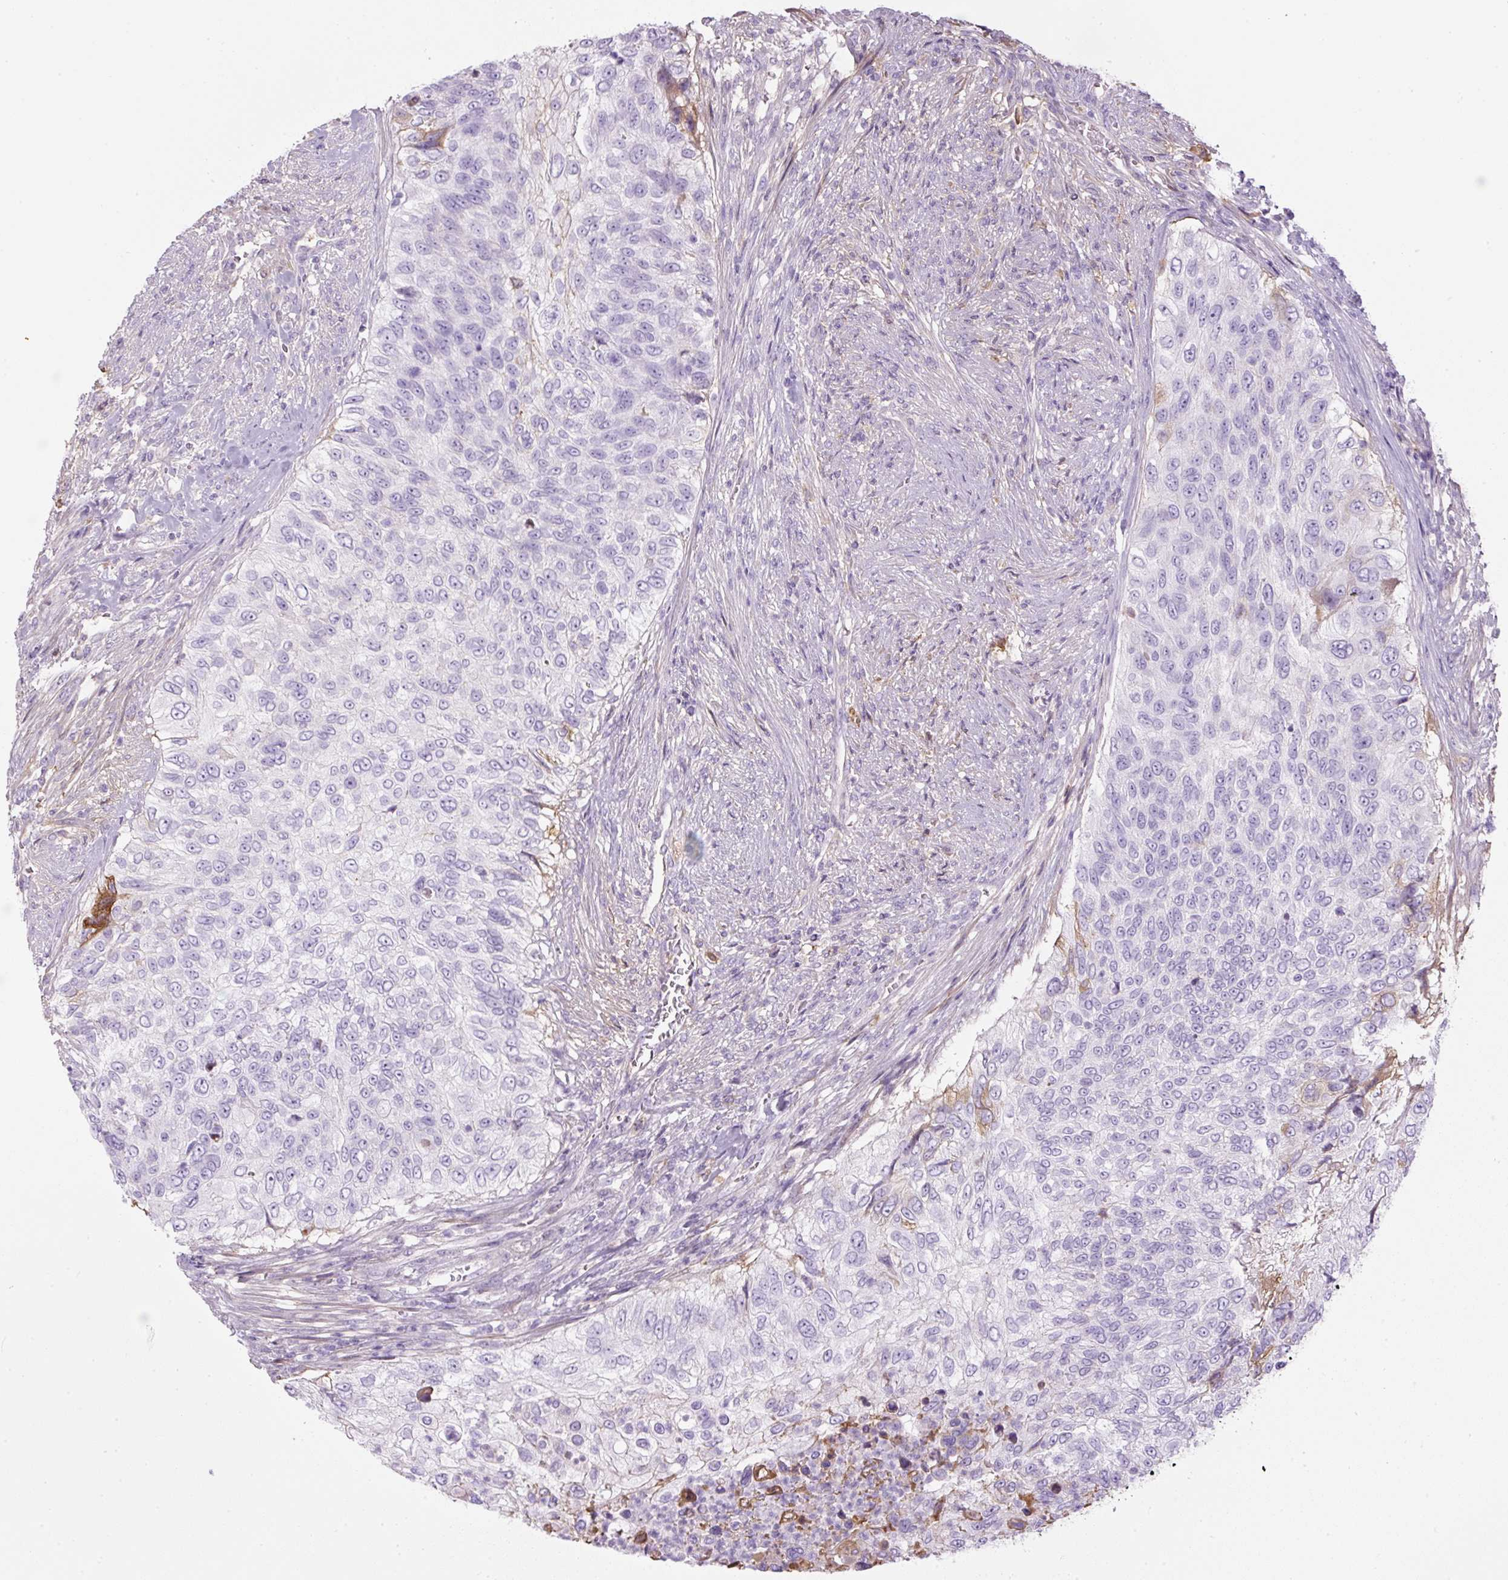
{"staining": {"intensity": "negative", "quantity": "none", "location": "none"}, "tissue": "urothelial cancer", "cell_type": "Tumor cells", "image_type": "cancer", "snomed": [{"axis": "morphology", "description": "Urothelial carcinoma, High grade"}, {"axis": "topography", "description": "Urinary bladder"}], "caption": "Urothelial cancer was stained to show a protein in brown. There is no significant expression in tumor cells. The staining was performed using DAB to visualize the protein expression in brown, while the nuclei were stained in blue with hematoxylin (Magnification: 20x).", "gene": "APOA1", "patient": {"sex": "female", "age": 60}}